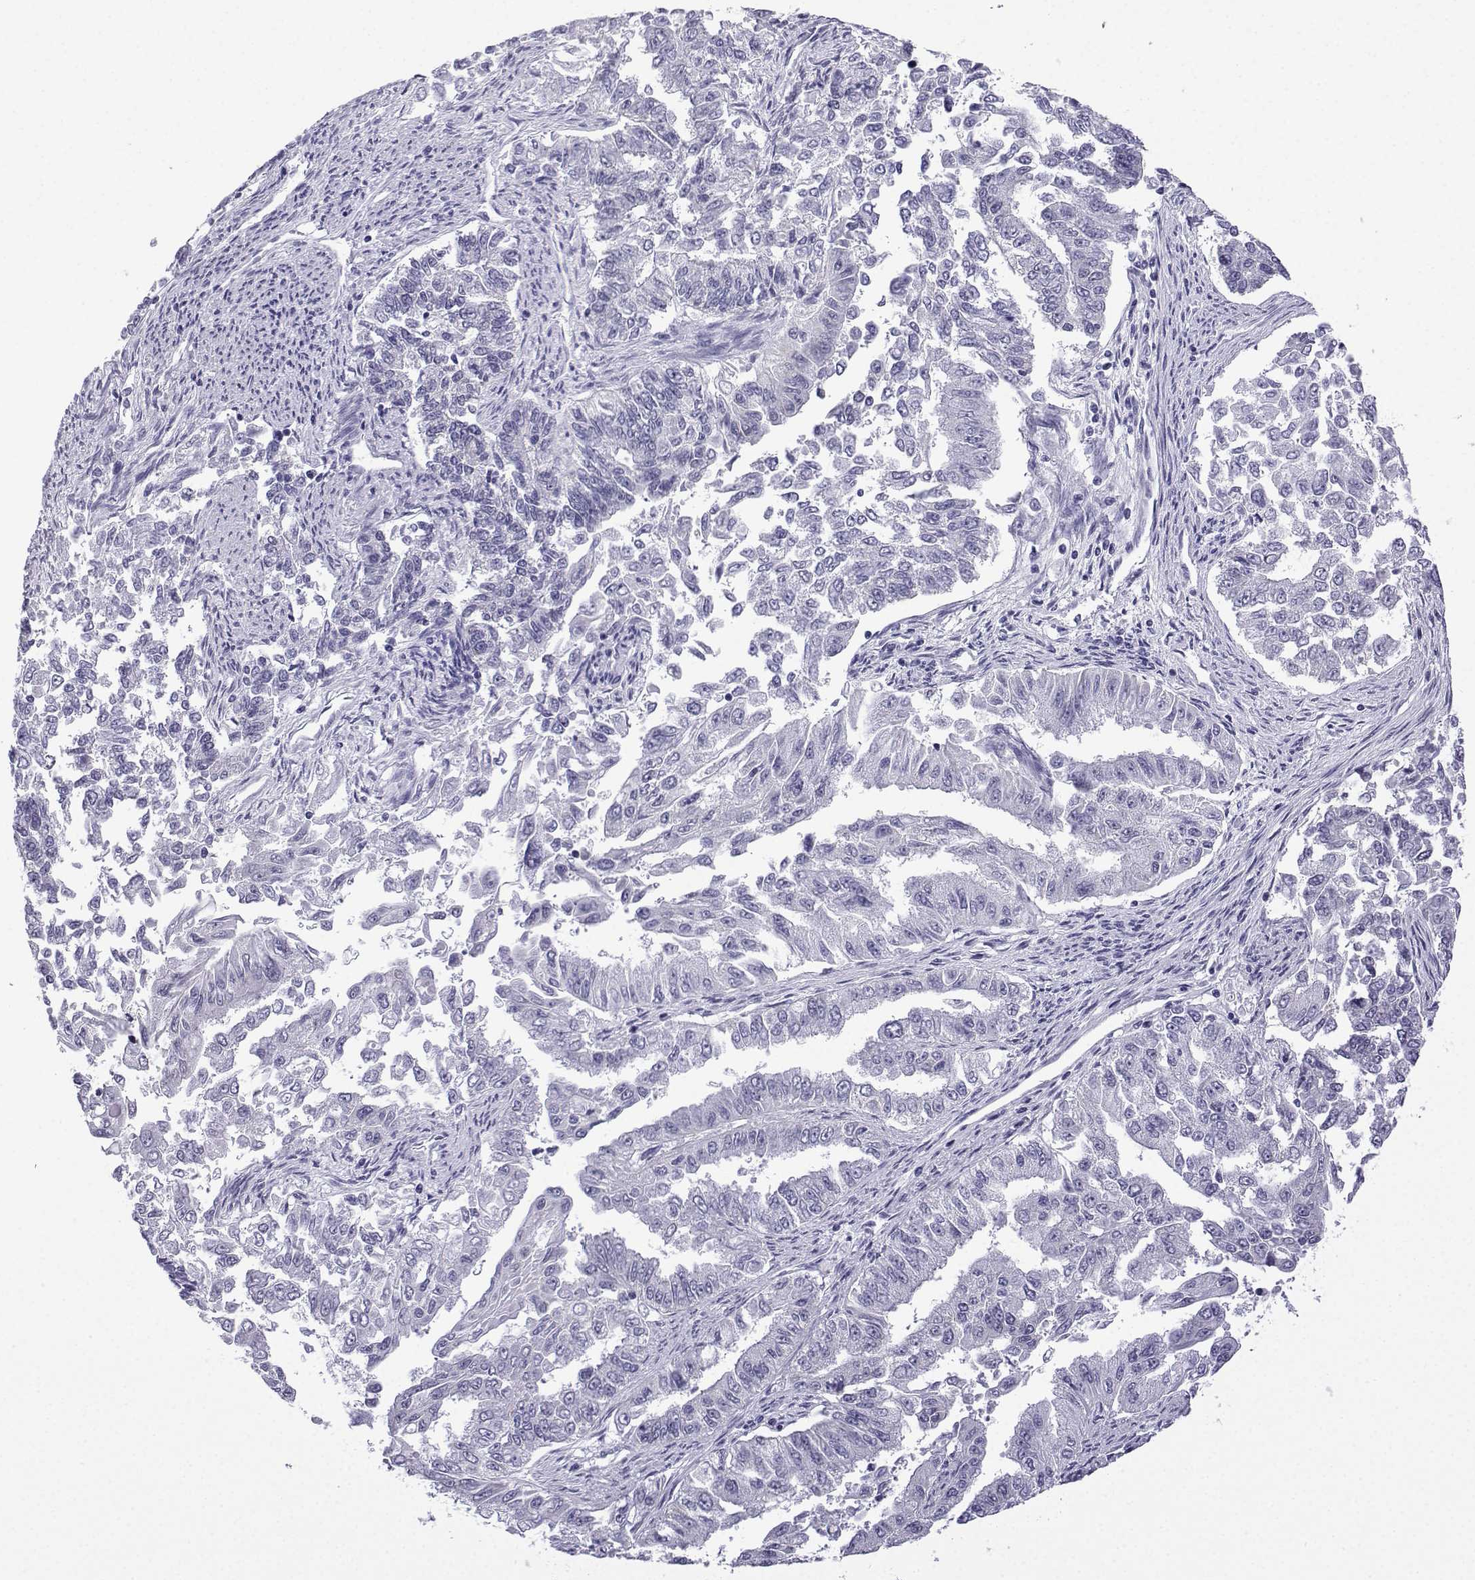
{"staining": {"intensity": "negative", "quantity": "none", "location": "none"}, "tissue": "endometrial cancer", "cell_type": "Tumor cells", "image_type": "cancer", "snomed": [{"axis": "morphology", "description": "Adenocarcinoma, NOS"}, {"axis": "topography", "description": "Uterus"}], "caption": "IHC photomicrograph of neoplastic tissue: endometrial cancer stained with DAB displays no significant protein staining in tumor cells.", "gene": "ACRBP", "patient": {"sex": "female", "age": 59}}